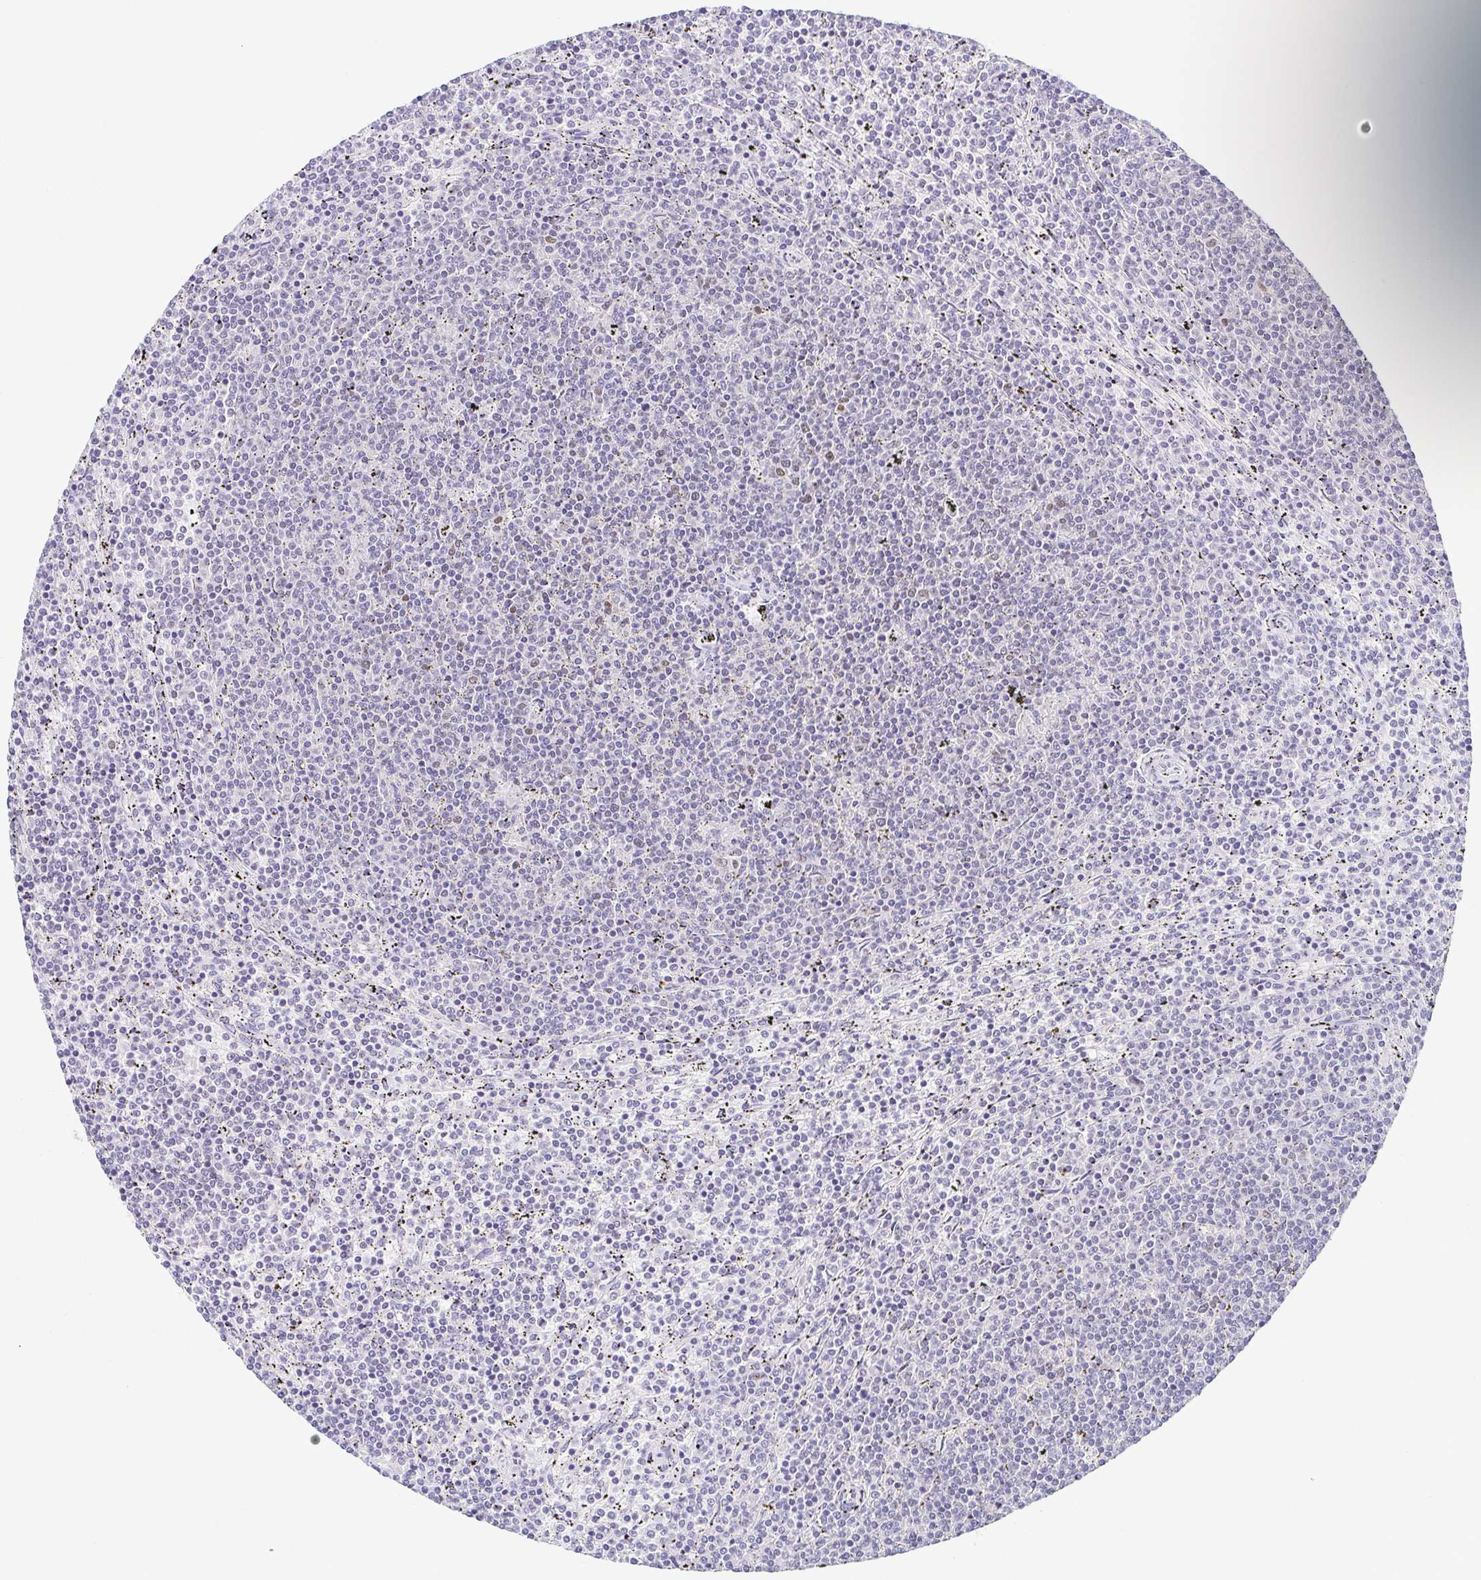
{"staining": {"intensity": "negative", "quantity": "none", "location": "none"}, "tissue": "lymphoma", "cell_type": "Tumor cells", "image_type": "cancer", "snomed": [{"axis": "morphology", "description": "Malignant lymphoma, non-Hodgkin's type, Low grade"}, {"axis": "topography", "description": "Spleen"}], "caption": "High power microscopy micrograph of an IHC image of low-grade malignant lymphoma, non-Hodgkin's type, revealing no significant expression in tumor cells.", "gene": "TCF3", "patient": {"sex": "female", "age": 50}}